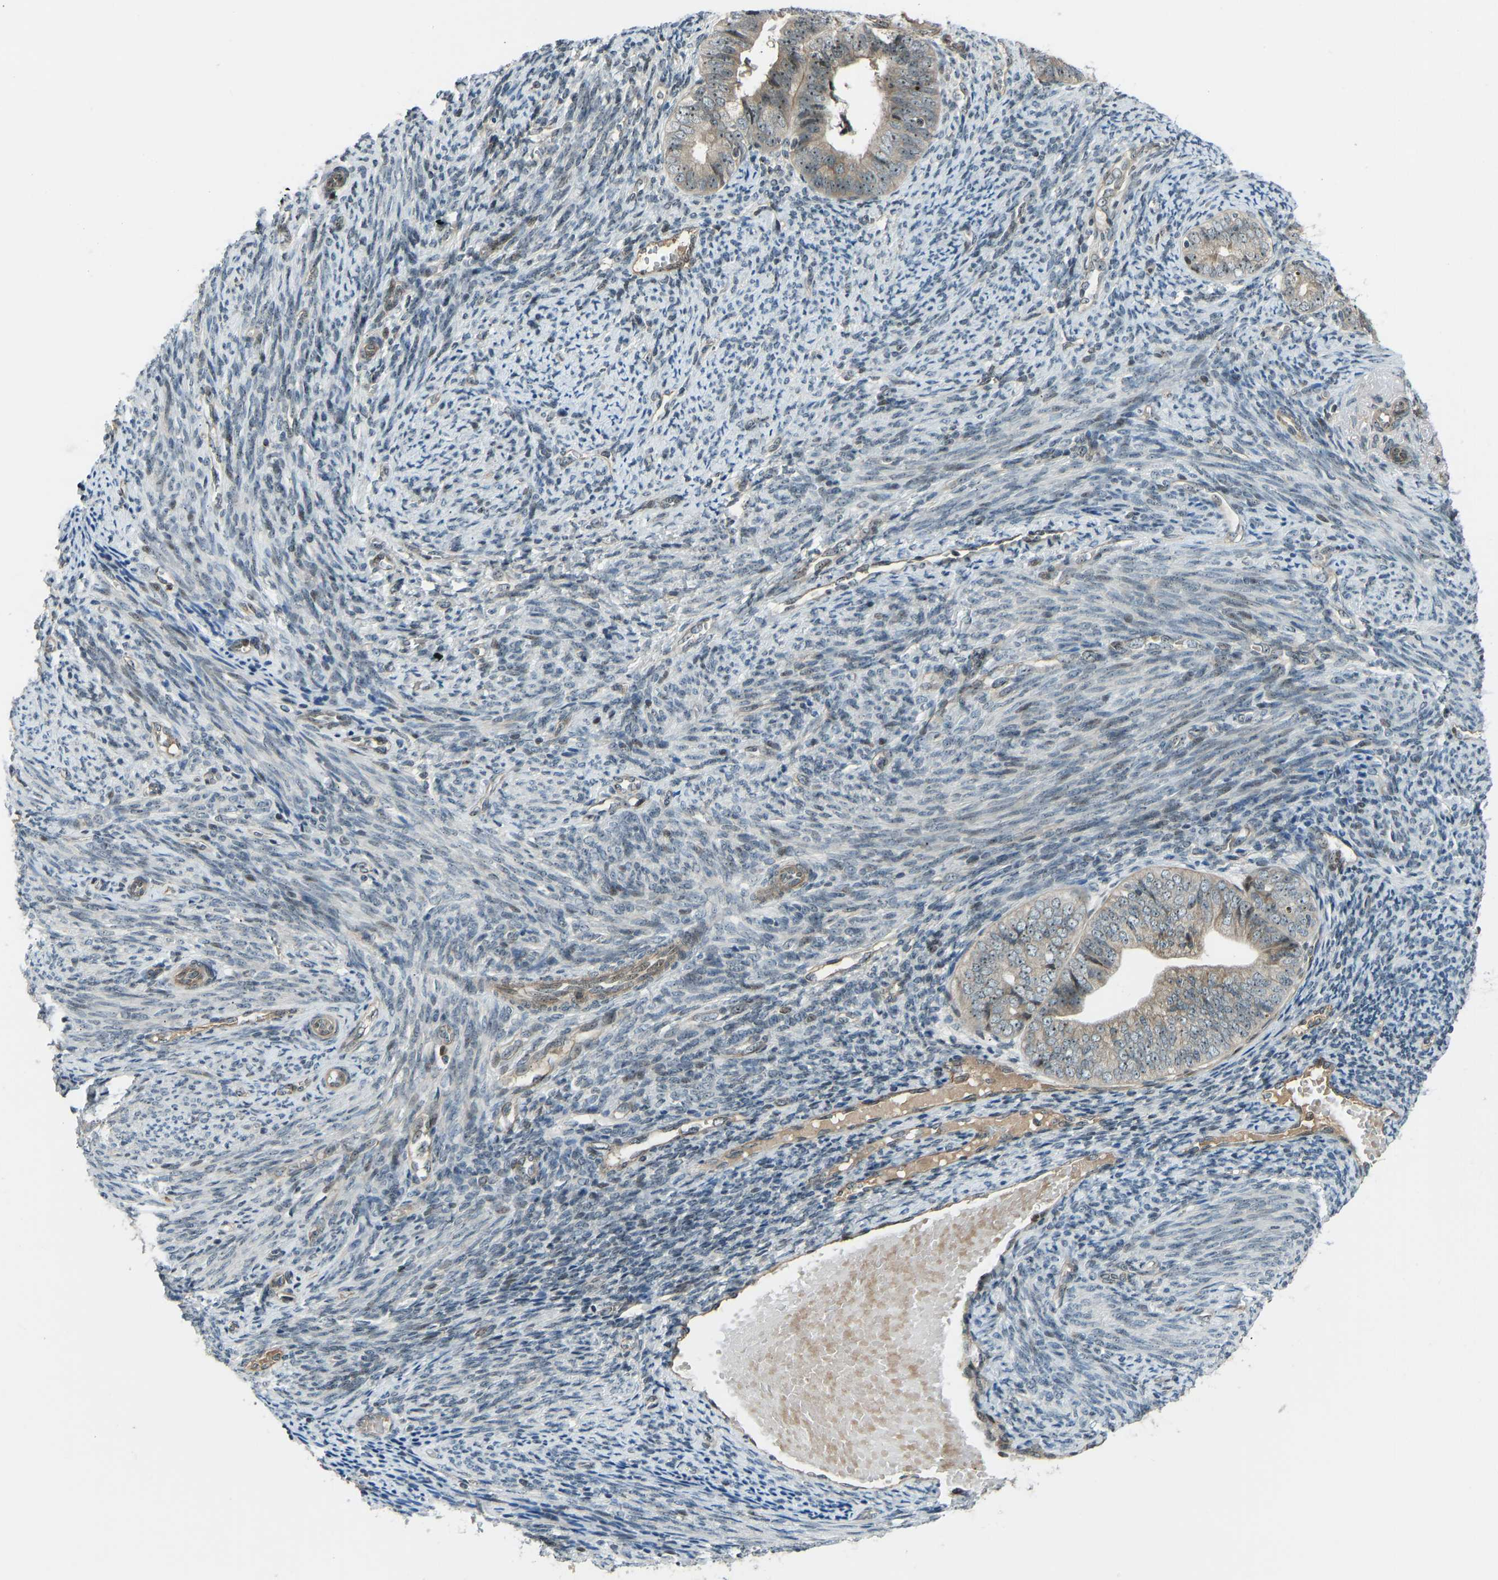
{"staining": {"intensity": "moderate", "quantity": ">75%", "location": "cytoplasmic/membranous"}, "tissue": "endometrial cancer", "cell_type": "Tumor cells", "image_type": "cancer", "snomed": [{"axis": "morphology", "description": "Adenocarcinoma, NOS"}, {"axis": "topography", "description": "Endometrium"}], "caption": "Endometrial adenocarcinoma stained for a protein reveals moderate cytoplasmic/membranous positivity in tumor cells.", "gene": "SVOPL", "patient": {"sex": "female", "age": 63}}